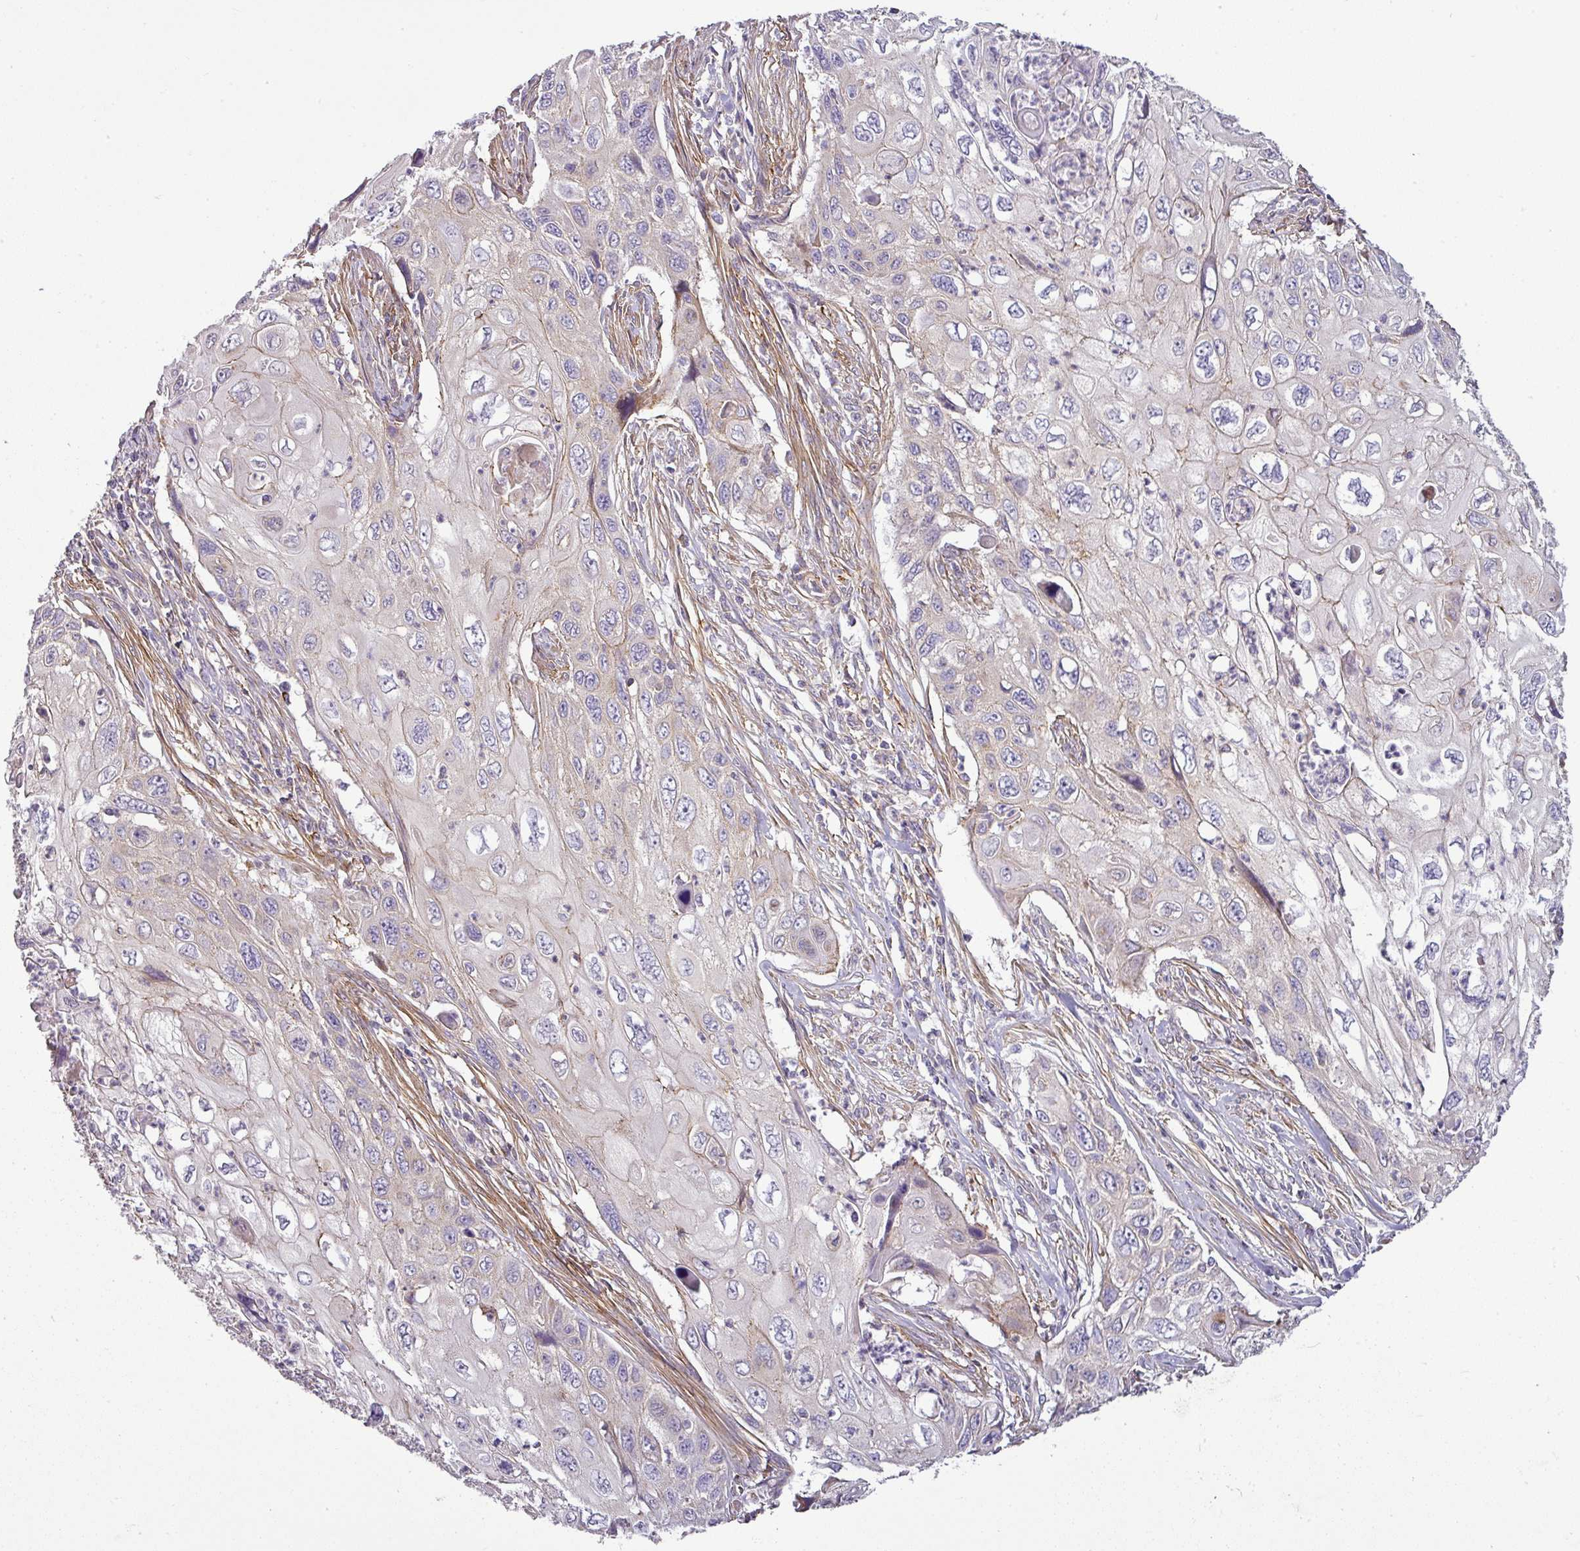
{"staining": {"intensity": "weak", "quantity": "<25%", "location": "cytoplasmic/membranous"}, "tissue": "cervical cancer", "cell_type": "Tumor cells", "image_type": "cancer", "snomed": [{"axis": "morphology", "description": "Squamous cell carcinoma, NOS"}, {"axis": "topography", "description": "Cervix"}], "caption": "This is an IHC photomicrograph of human squamous cell carcinoma (cervical). There is no expression in tumor cells.", "gene": "GAN", "patient": {"sex": "female", "age": 70}}